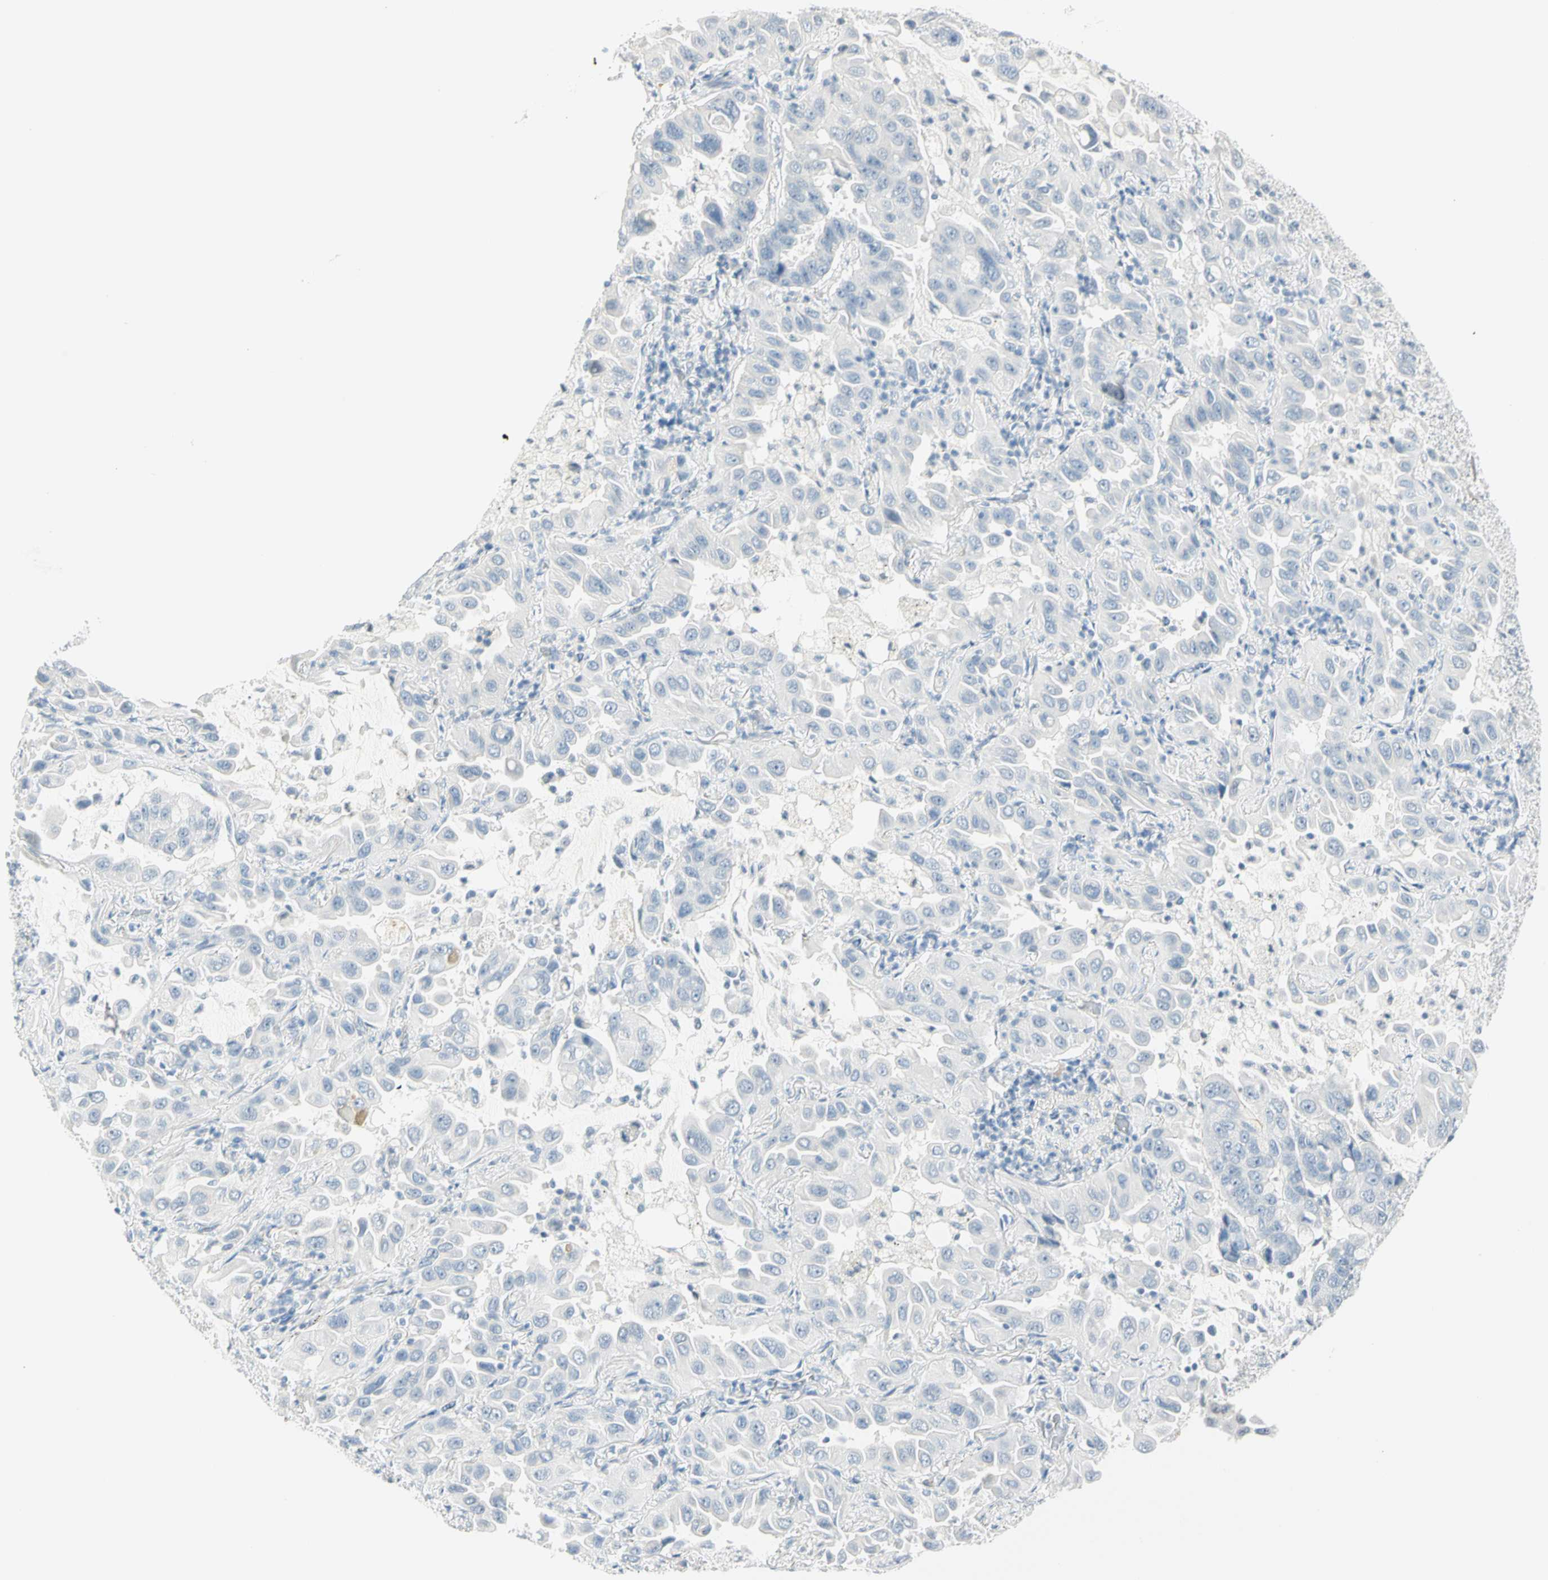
{"staining": {"intensity": "negative", "quantity": "none", "location": "none"}, "tissue": "lung cancer", "cell_type": "Tumor cells", "image_type": "cancer", "snomed": [{"axis": "morphology", "description": "Adenocarcinoma, NOS"}, {"axis": "topography", "description": "Lung"}], "caption": "Protein analysis of lung cancer shows no significant expression in tumor cells.", "gene": "MLLT10", "patient": {"sex": "male", "age": 64}}